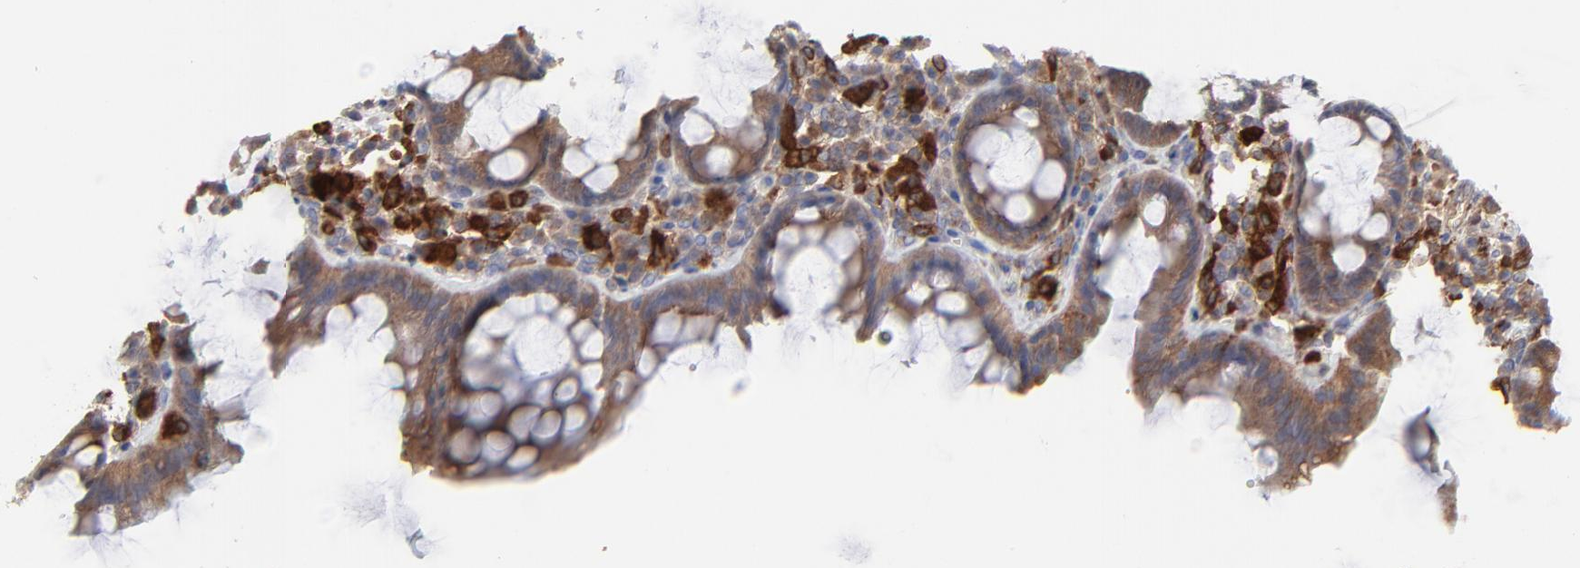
{"staining": {"intensity": "moderate", "quantity": ">75%", "location": "cytoplasmic/membranous"}, "tissue": "rectum", "cell_type": "Glandular cells", "image_type": "normal", "snomed": [{"axis": "morphology", "description": "Normal tissue, NOS"}, {"axis": "topography", "description": "Rectum"}], "caption": "Protein staining reveals moderate cytoplasmic/membranous staining in approximately >75% of glandular cells in benign rectum. (DAB (3,3'-diaminobenzidine) IHC with brightfield microscopy, high magnification).", "gene": "RAB9A", "patient": {"sex": "male", "age": 92}}